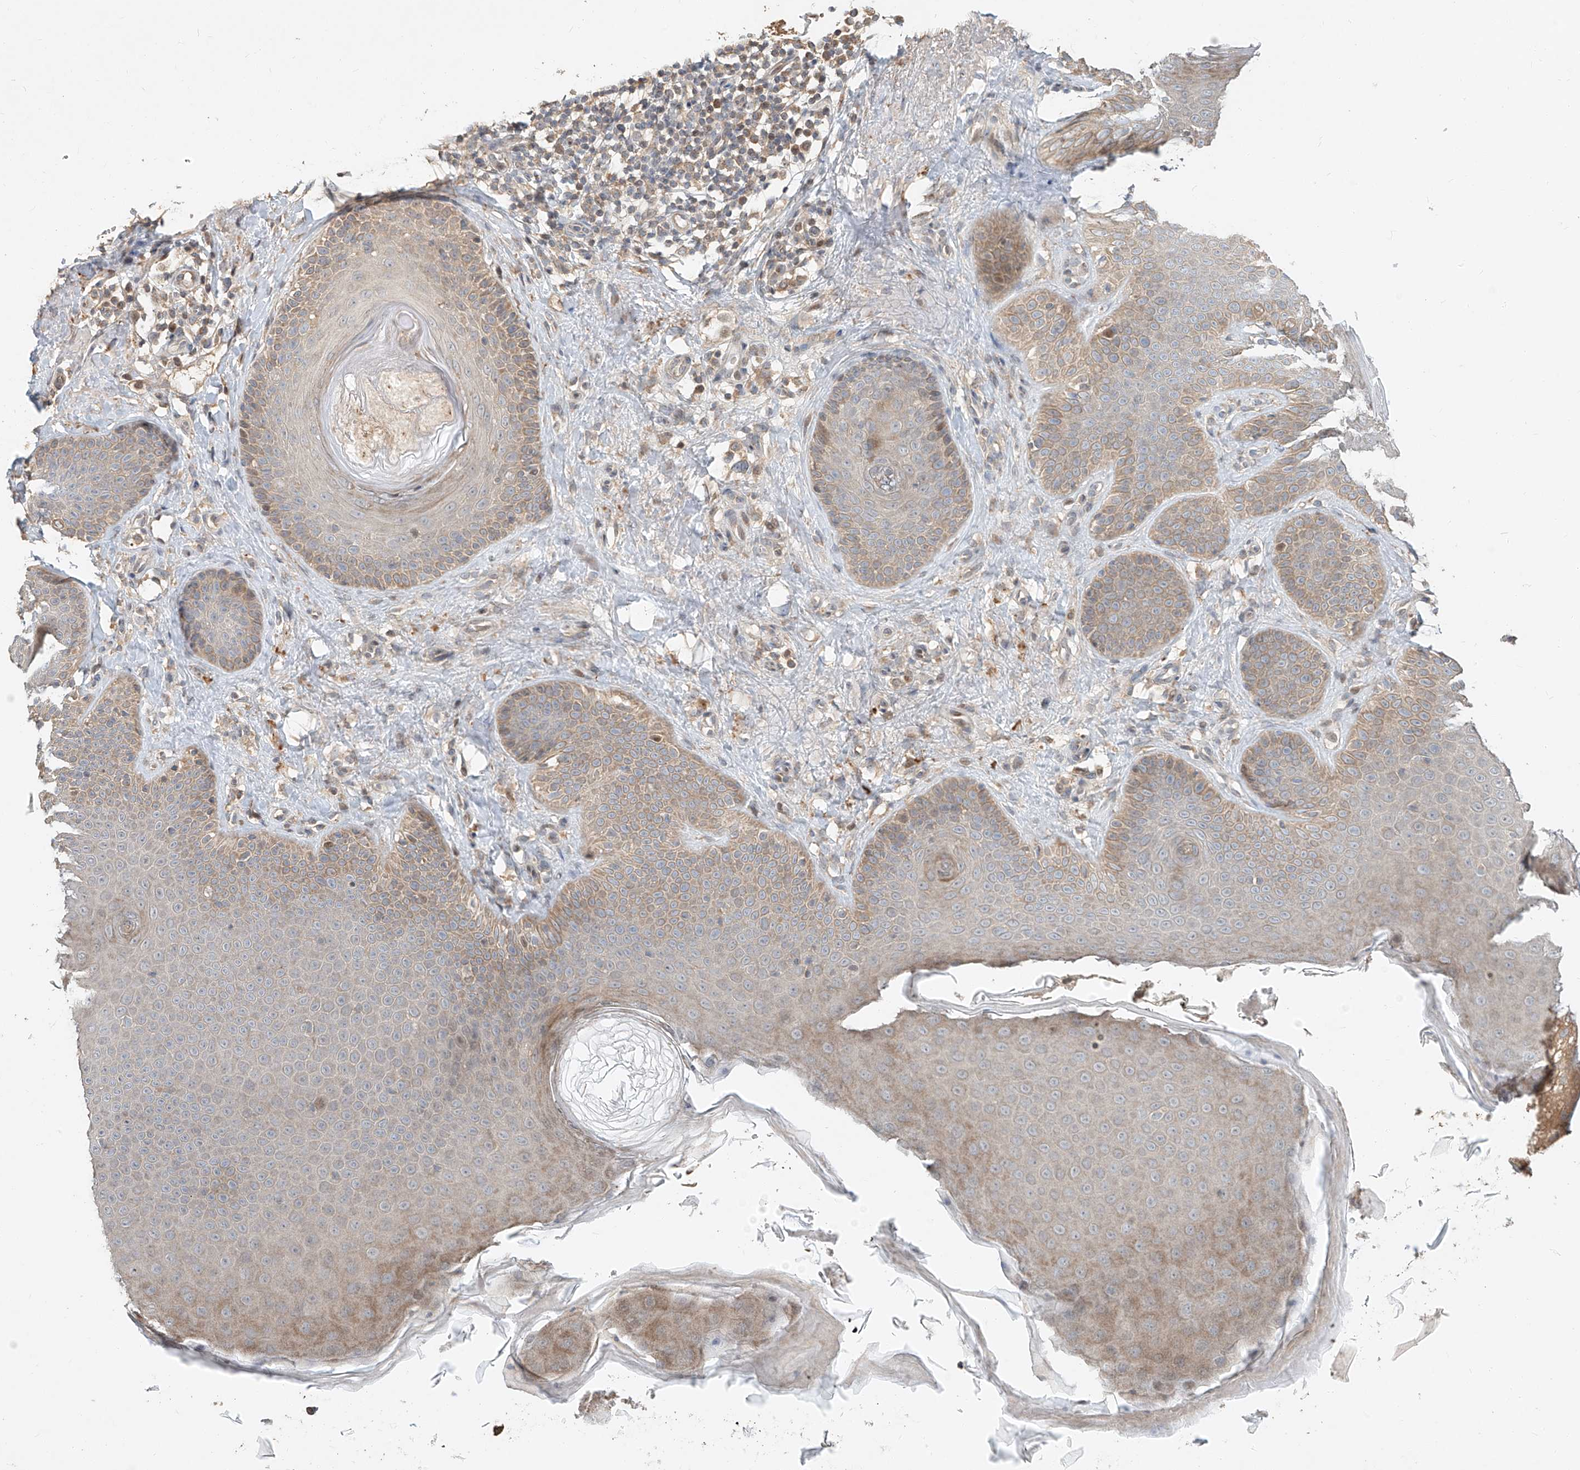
{"staining": {"intensity": "negative", "quantity": "none", "location": "none"}, "tissue": "skin", "cell_type": "Fibroblasts", "image_type": "normal", "snomed": [{"axis": "morphology", "description": "Normal tissue, NOS"}, {"axis": "topography", "description": "Skin"}], "caption": "An immunohistochemistry (IHC) image of unremarkable skin is shown. There is no staining in fibroblasts of skin.", "gene": "TMEM61", "patient": {"sex": "male", "age": 57}}